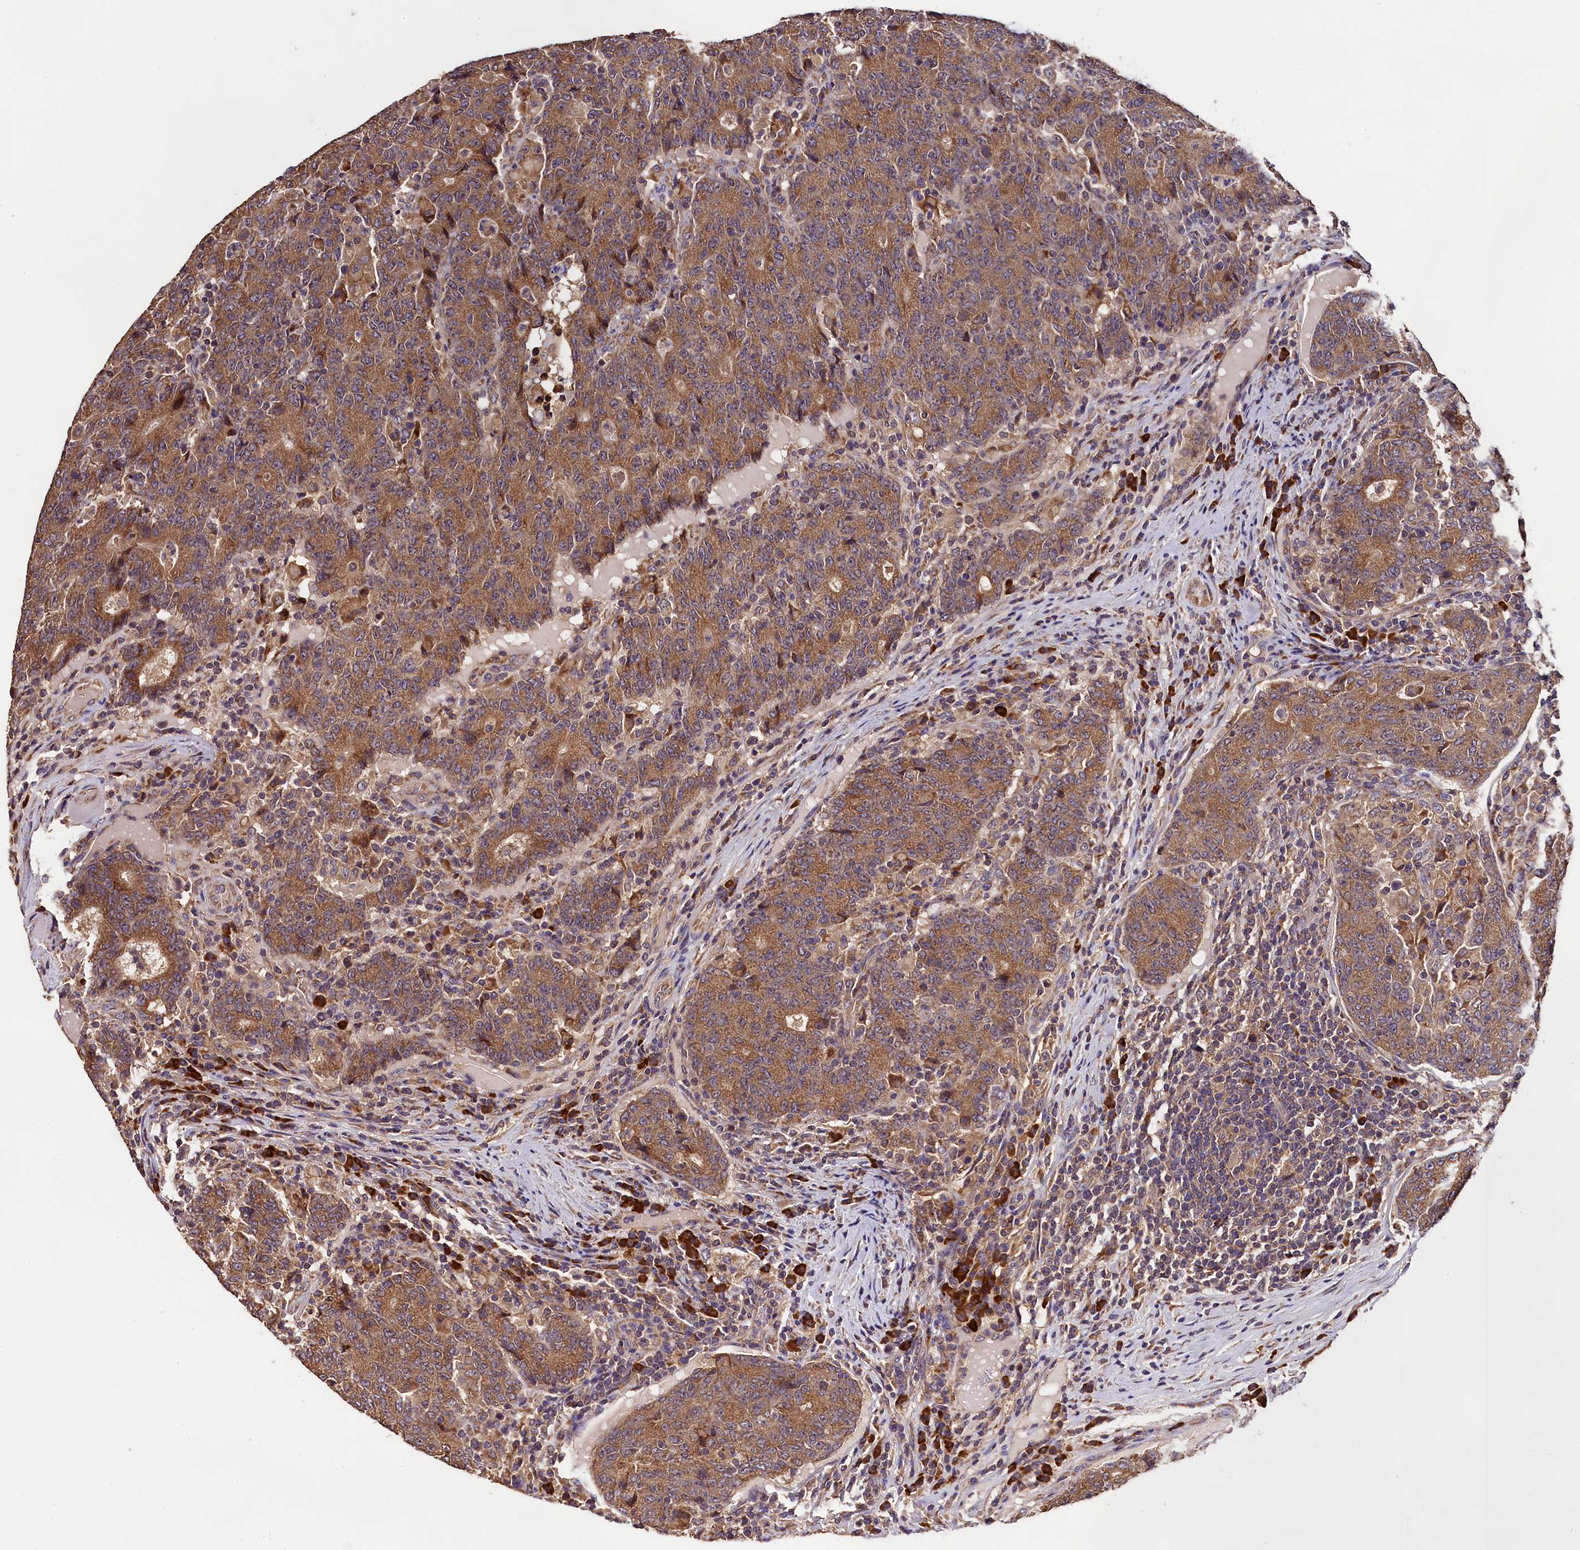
{"staining": {"intensity": "moderate", "quantity": ">75%", "location": "cytoplasmic/membranous"}, "tissue": "colorectal cancer", "cell_type": "Tumor cells", "image_type": "cancer", "snomed": [{"axis": "morphology", "description": "Adenocarcinoma, NOS"}, {"axis": "topography", "description": "Colon"}], "caption": "This histopathology image demonstrates colorectal cancer (adenocarcinoma) stained with IHC to label a protein in brown. The cytoplasmic/membranous of tumor cells show moderate positivity for the protein. Nuclei are counter-stained blue.", "gene": "ENKD1", "patient": {"sex": "female", "age": 75}}